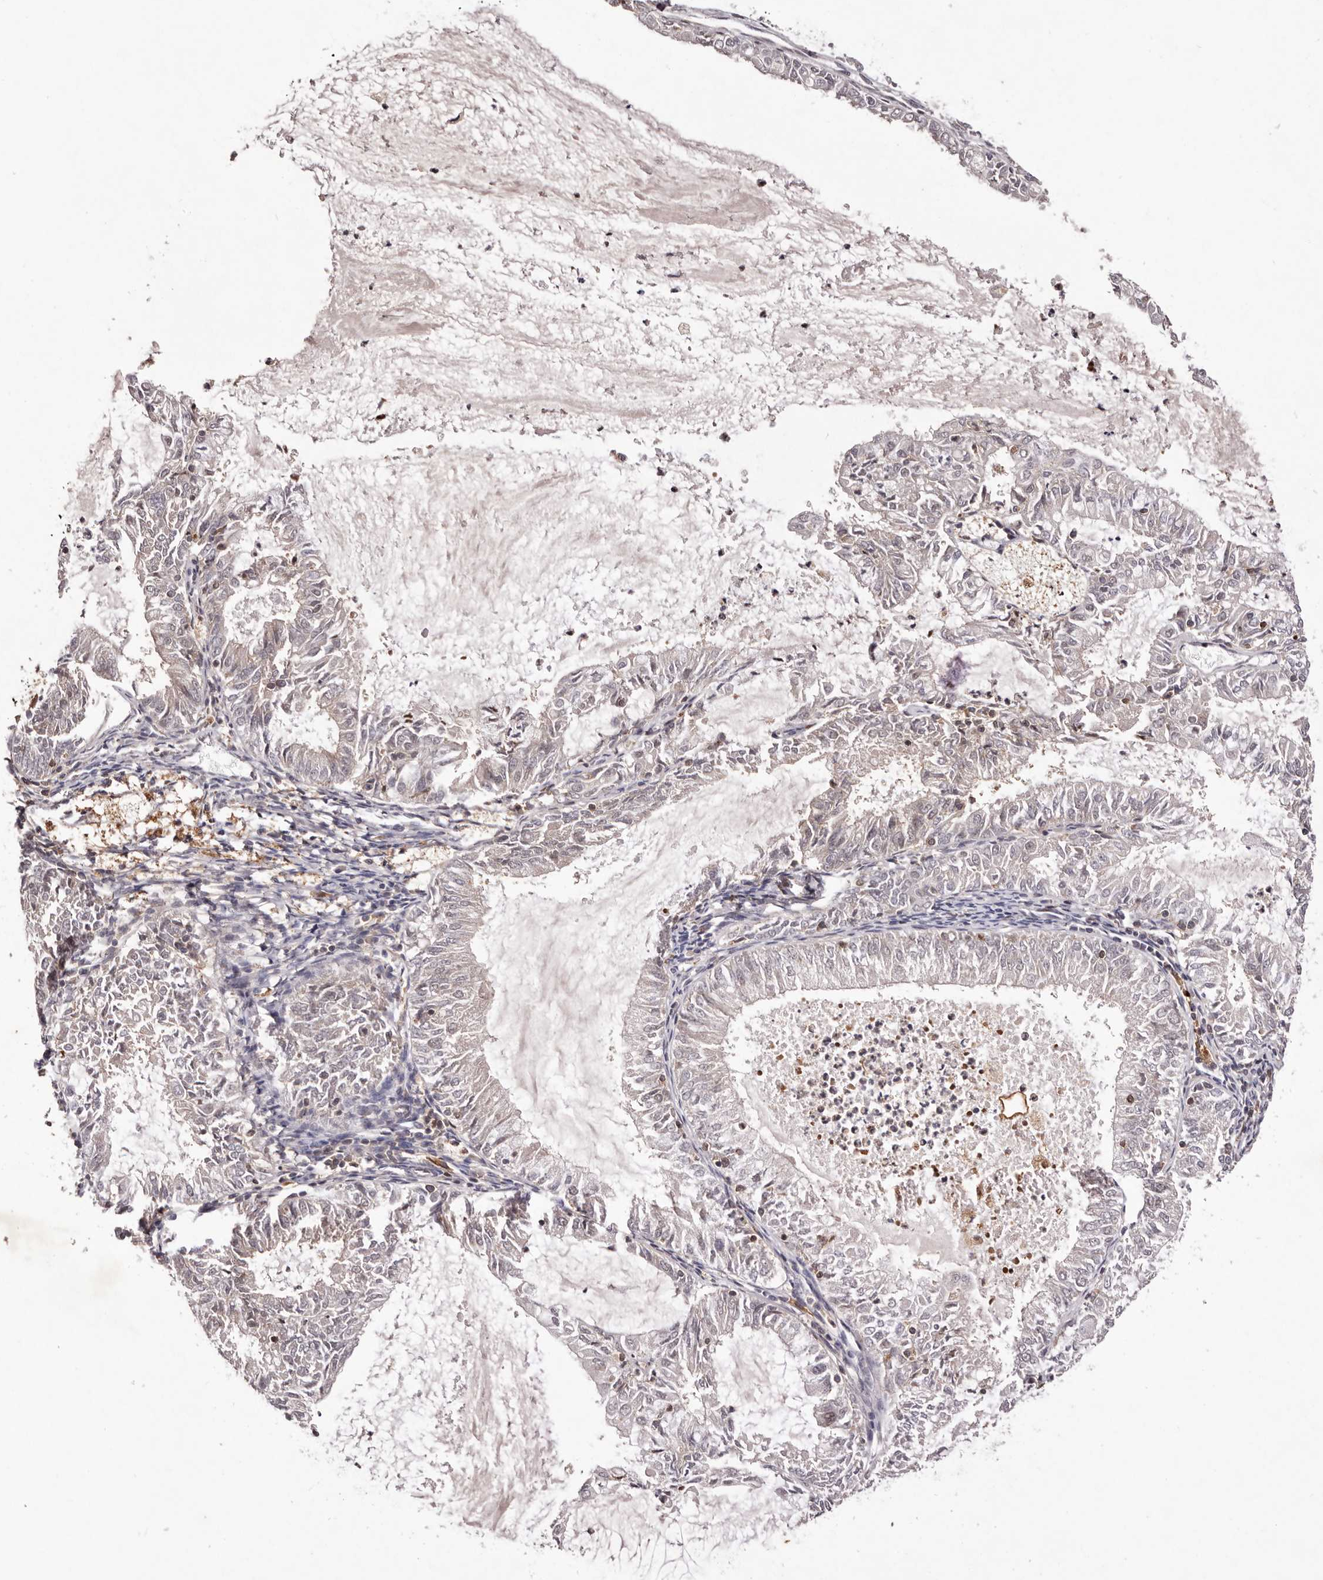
{"staining": {"intensity": "weak", "quantity": "<25%", "location": "nuclear"}, "tissue": "endometrial cancer", "cell_type": "Tumor cells", "image_type": "cancer", "snomed": [{"axis": "morphology", "description": "Adenocarcinoma, NOS"}, {"axis": "topography", "description": "Endometrium"}], "caption": "Immunohistochemistry micrograph of neoplastic tissue: adenocarcinoma (endometrial) stained with DAB demonstrates no significant protein positivity in tumor cells.", "gene": "FBXO5", "patient": {"sex": "female", "age": 57}}